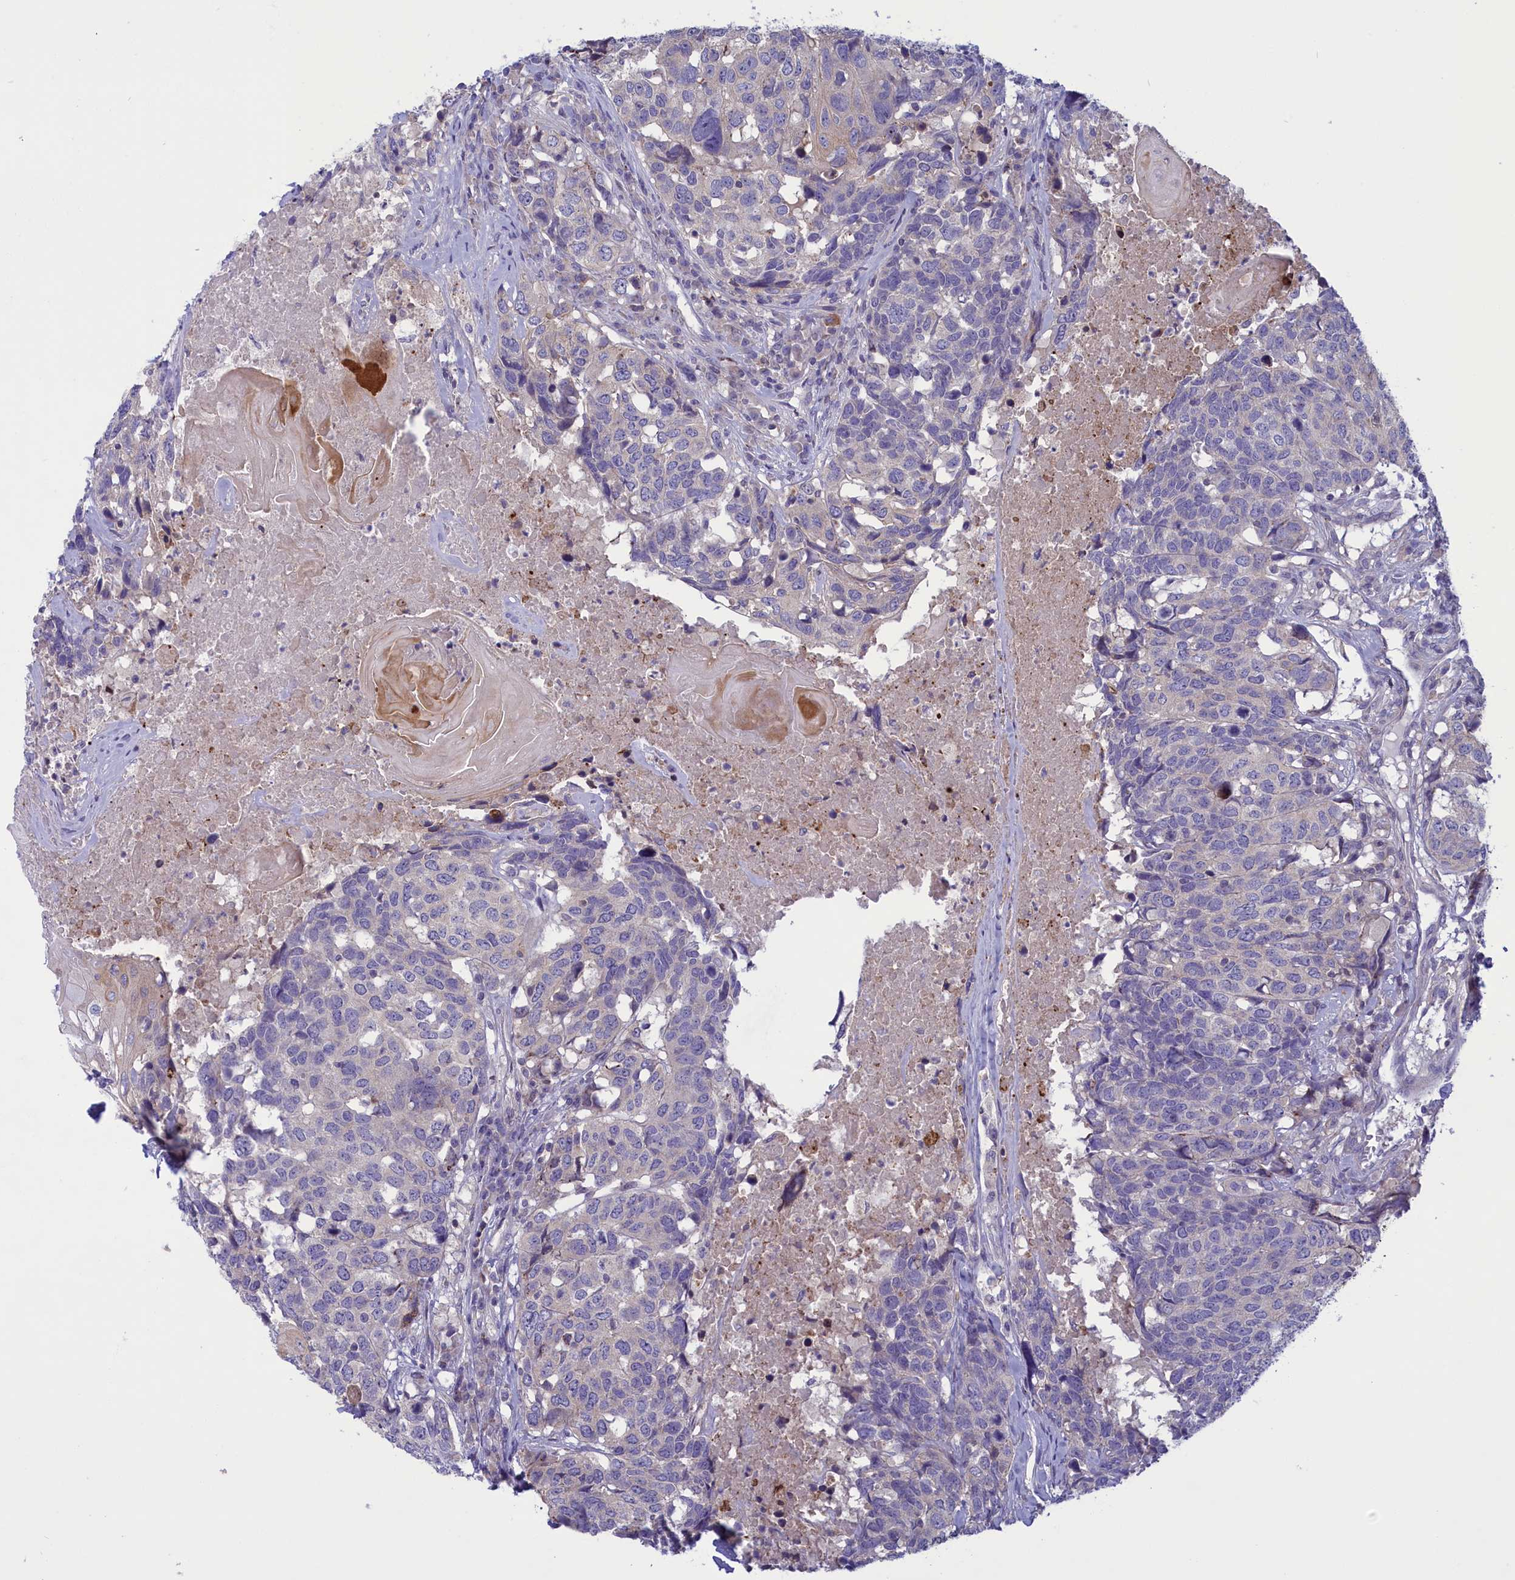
{"staining": {"intensity": "negative", "quantity": "none", "location": "none"}, "tissue": "head and neck cancer", "cell_type": "Tumor cells", "image_type": "cancer", "snomed": [{"axis": "morphology", "description": "Squamous cell carcinoma, NOS"}, {"axis": "topography", "description": "Head-Neck"}], "caption": "Immunohistochemical staining of head and neck cancer (squamous cell carcinoma) reveals no significant expression in tumor cells. (DAB immunohistochemistry, high magnification).", "gene": "CORO2A", "patient": {"sex": "male", "age": 66}}